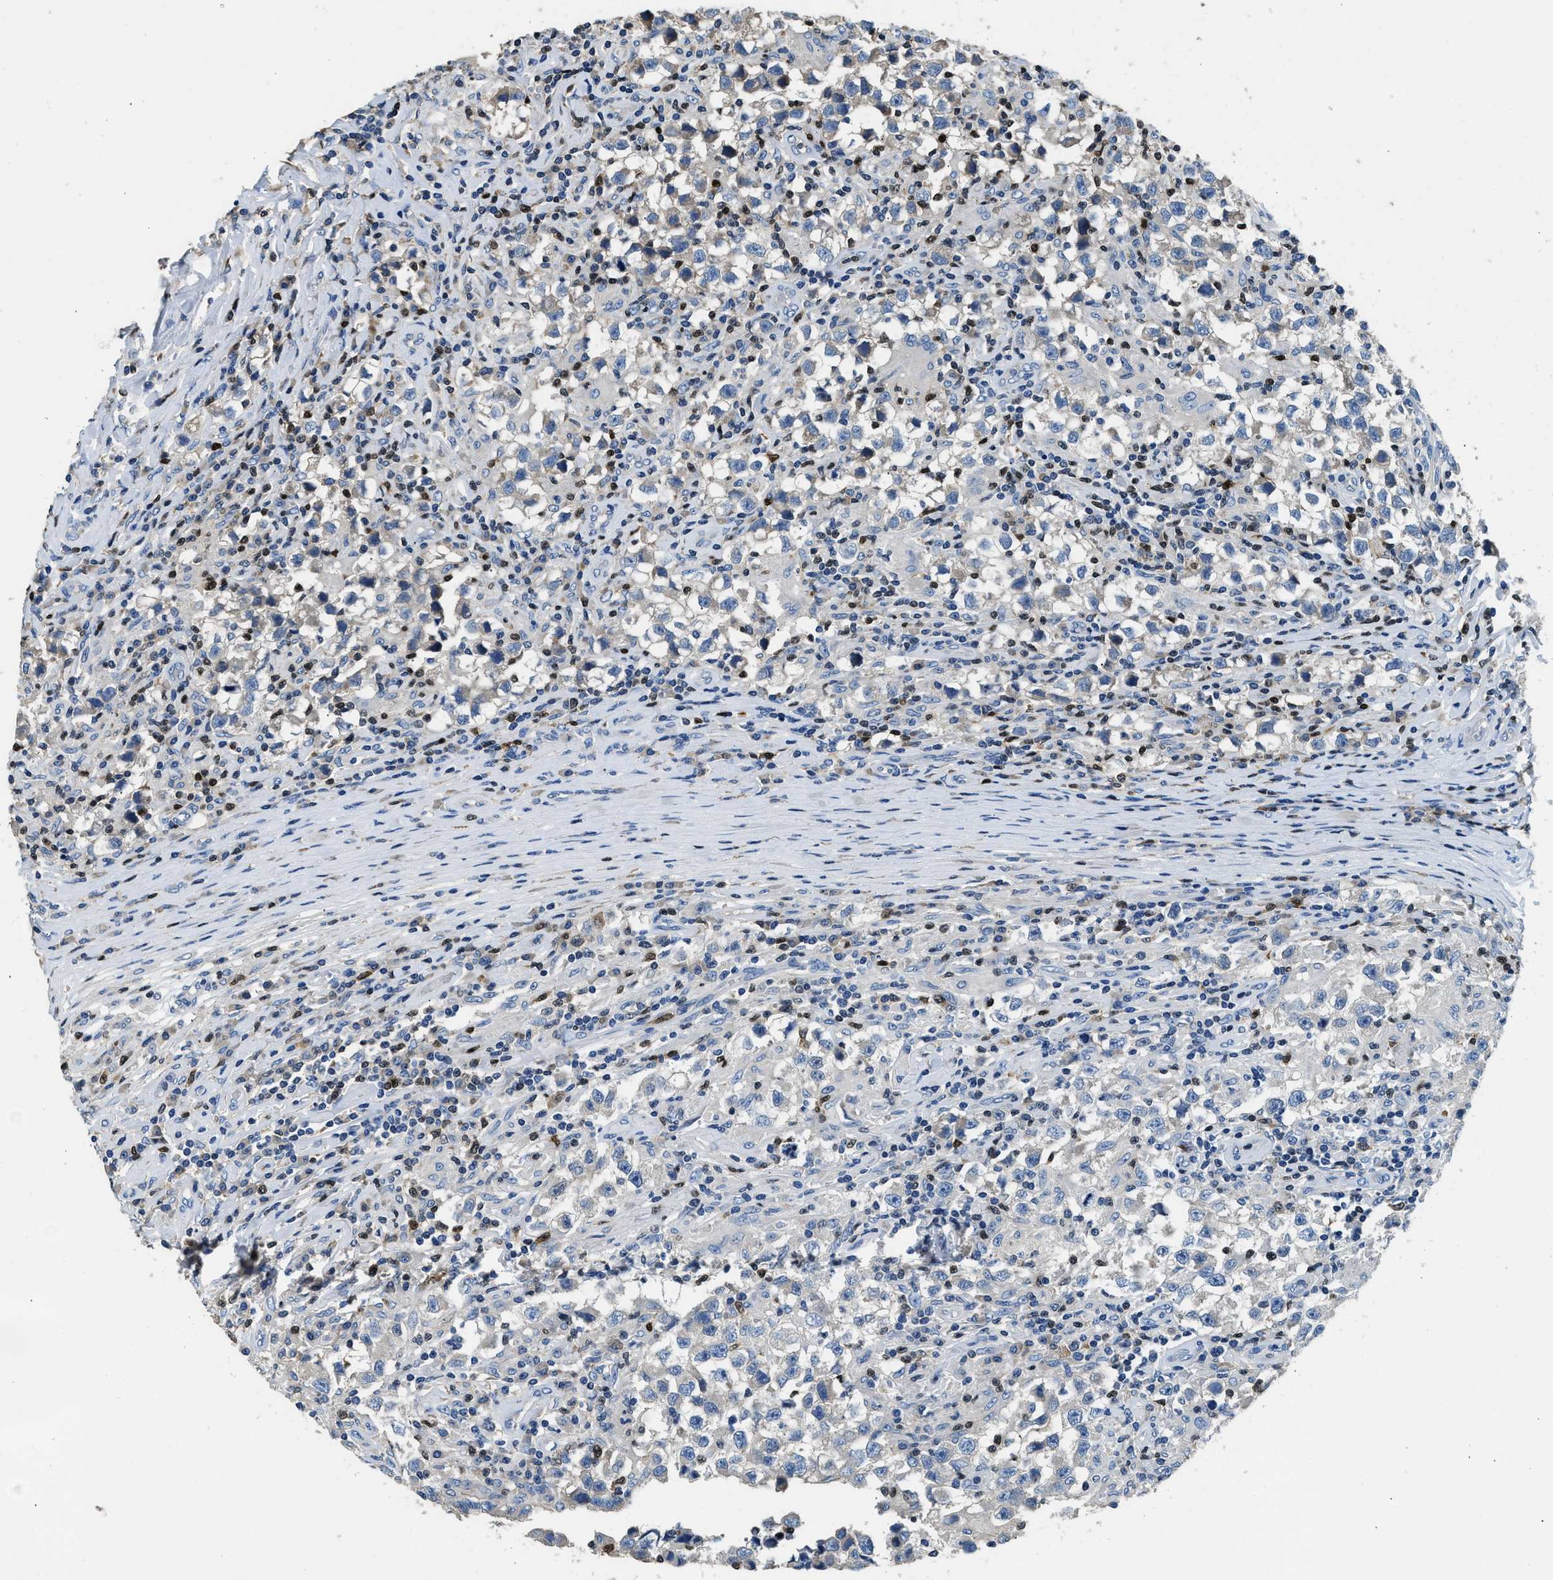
{"staining": {"intensity": "negative", "quantity": "none", "location": "none"}, "tissue": "testis cancer", "cell_type": "Tumor cells", "image_type": "cancer", "snomed": [{"axis": "morphology", "description": "Carcinoma, Embryonal, NOS"}, {"axis": "topography", "description": "Testis"}], "caption": "IHC histopathology image of neoplastic tissue: embryonal carcinoma (testis) stained with DAB (3,3'-diaminobenzidine) displays no significant protein positivity in tumor cells.", "gene": "TOX", "patient": {"sex": "male", "age": 21}}